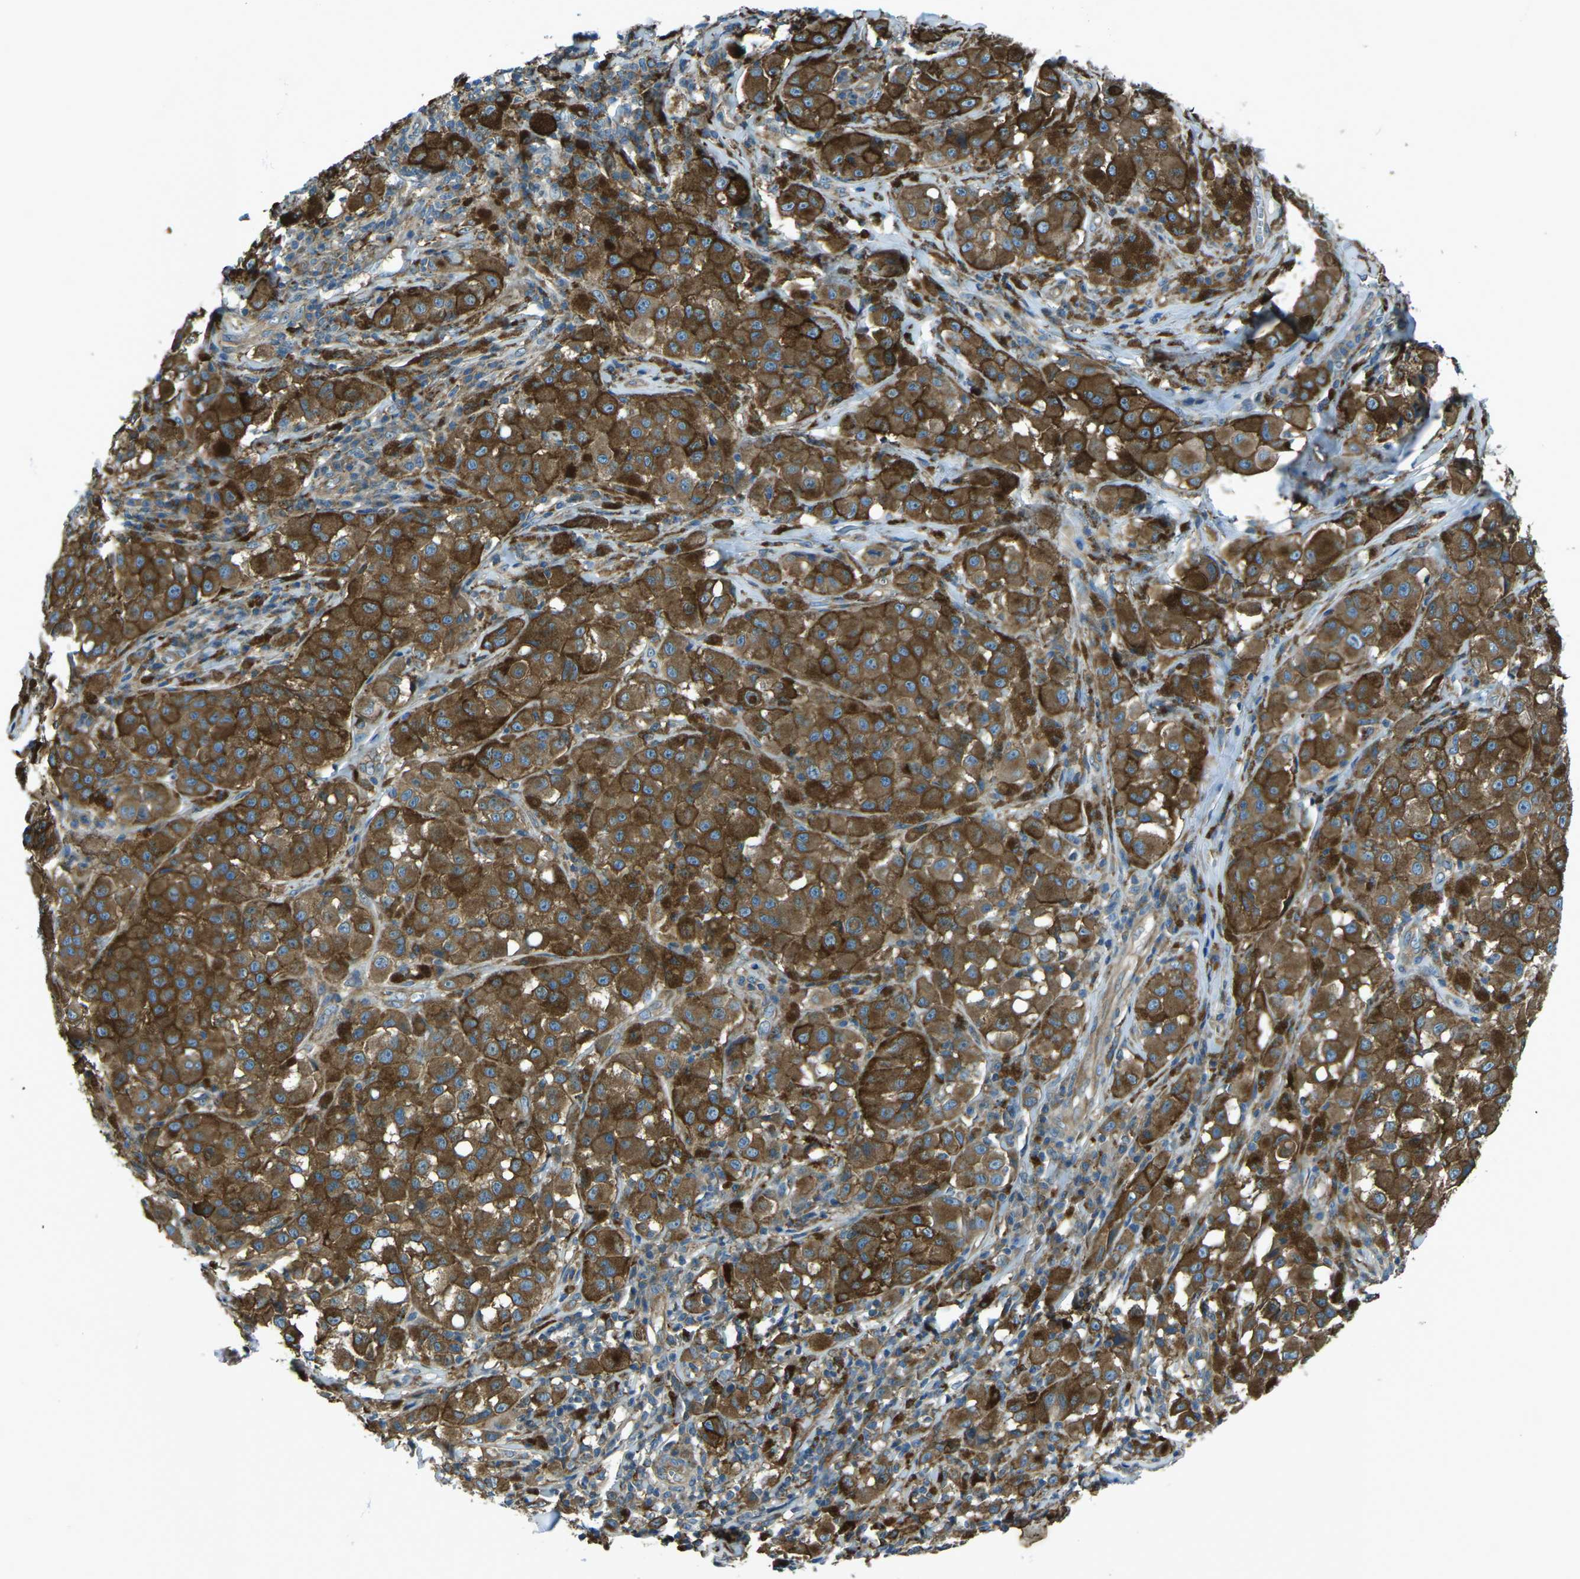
{"staining": {"intensity": "strong", "quantity": ">75%", "location": "cytoplasmic/membranous"}, "tissue": "melanoma", "cell_type": "Tumor cells", "image_type": "cancer", "snomed": [{"axis": "morphology", "description": "Malignant melanoma, NOS"}, {"axis": "topography", "description": "Skin"}], "caption": "DAB immunohistochemical staining of malignant melanoma exhibits strong cytoplasmic/membranous protein staining in approximately >75% of tumor cells. (Stains: DAB in brown, nuclei in blue, Microscopy: brightfield microscopy at high magnification).", "gene": "CDK17", "patient": {"sex": "male", "age": 84}}